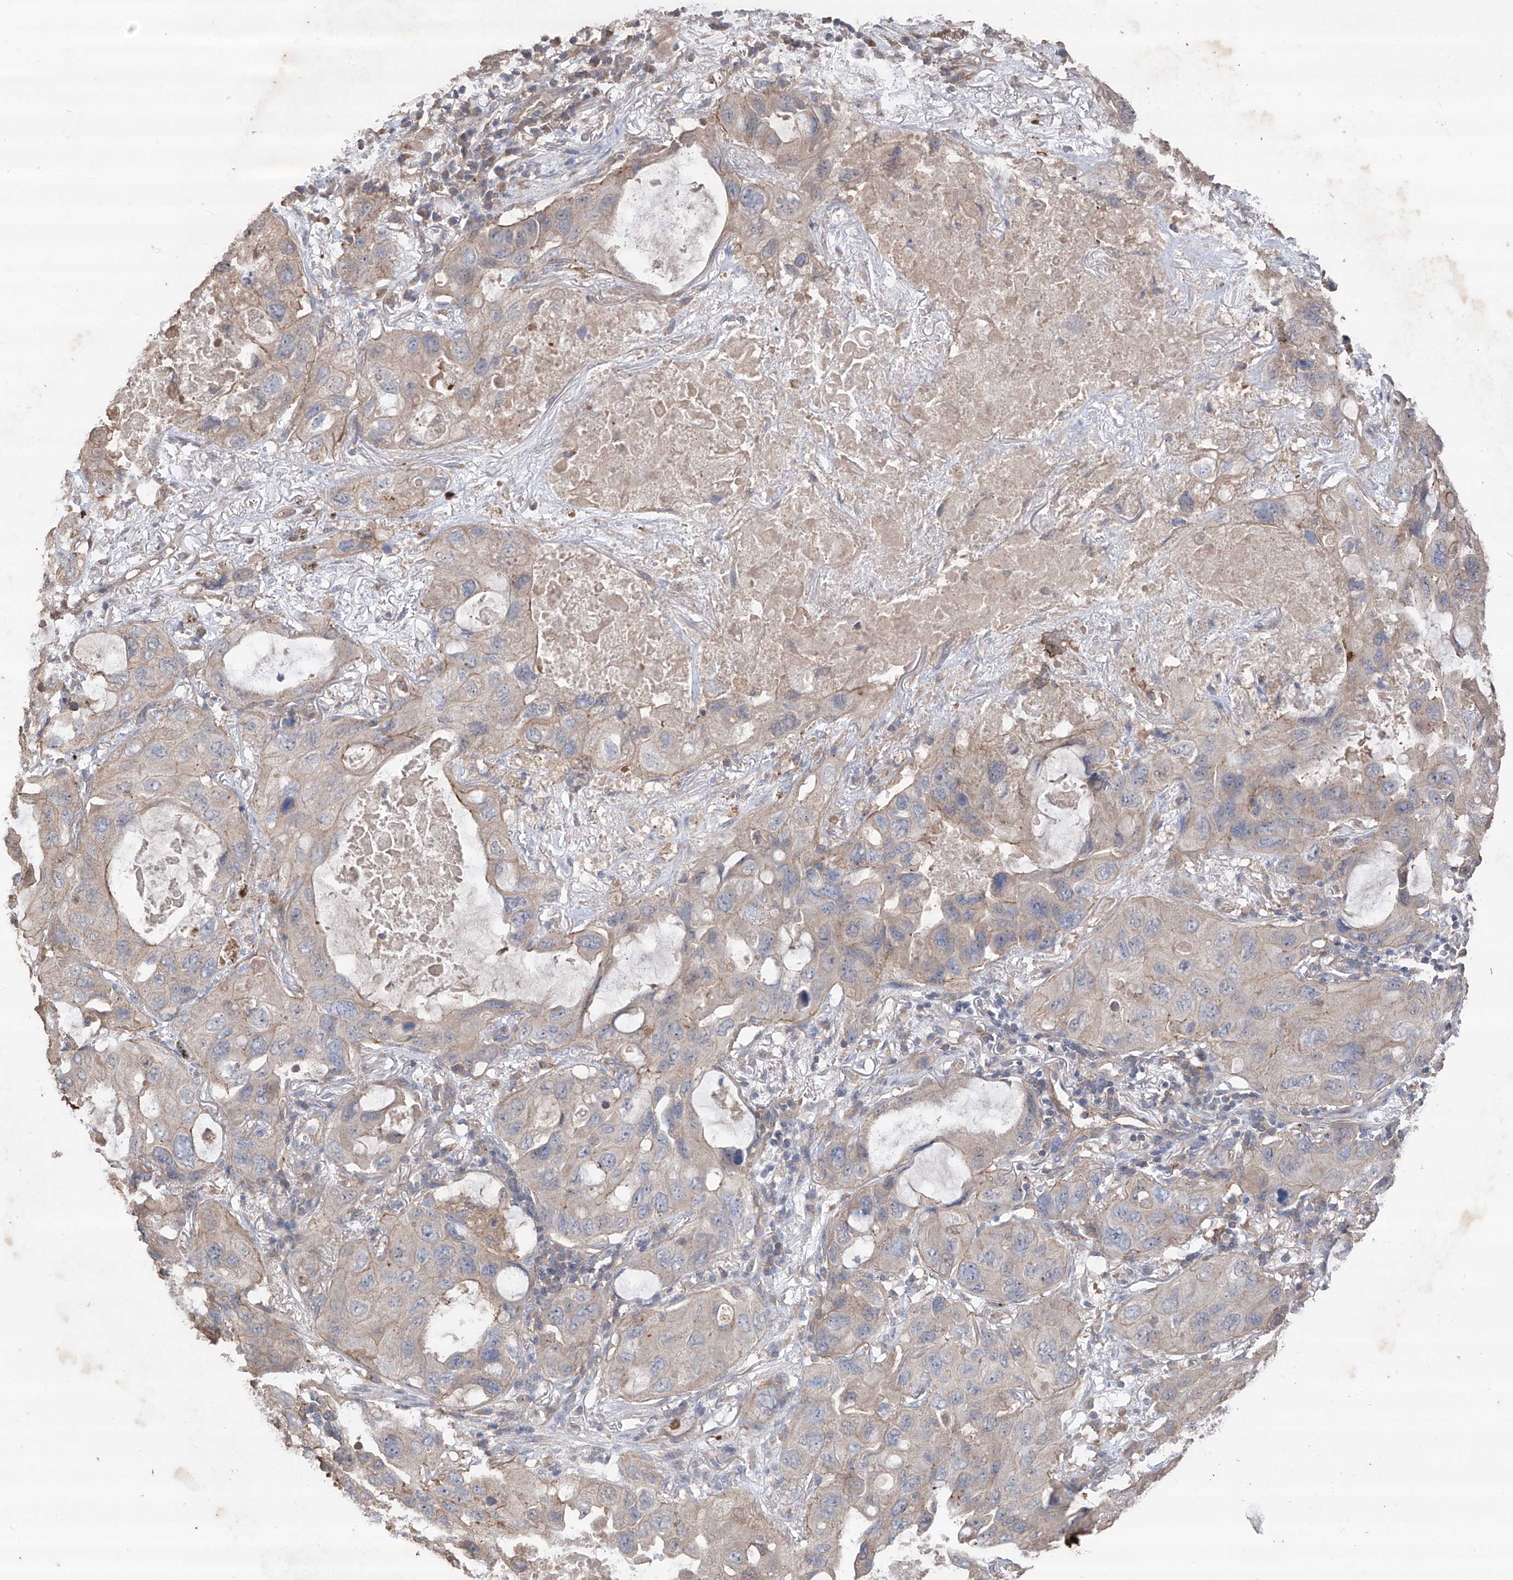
{"staining": {"intensity": "weak", "quantity": "<25%", "location": "cytoplasmic/membranous"}, "tissue": "lung cancer", "cell_type": "Tumor cells", "image_type": "cancer", "snomed": [{"axis": "morphology", "description": "Squamous cell carcinoma, NOS"}, {"axis": "topography", "description": "Lung"}], "caption": "Immunohistochemical staining of human squamous cell carcinoma (lung) exhibits no significant expression in tumor cells. Brightfield microscopy of immunohistochemistry stained with DAB (3,3'-diaminobenzidine) (brown) and hematoxylin (blue), captured at high magnification.", "gene": "EDN1", "patient": {"sex": "female", "age": 73}}